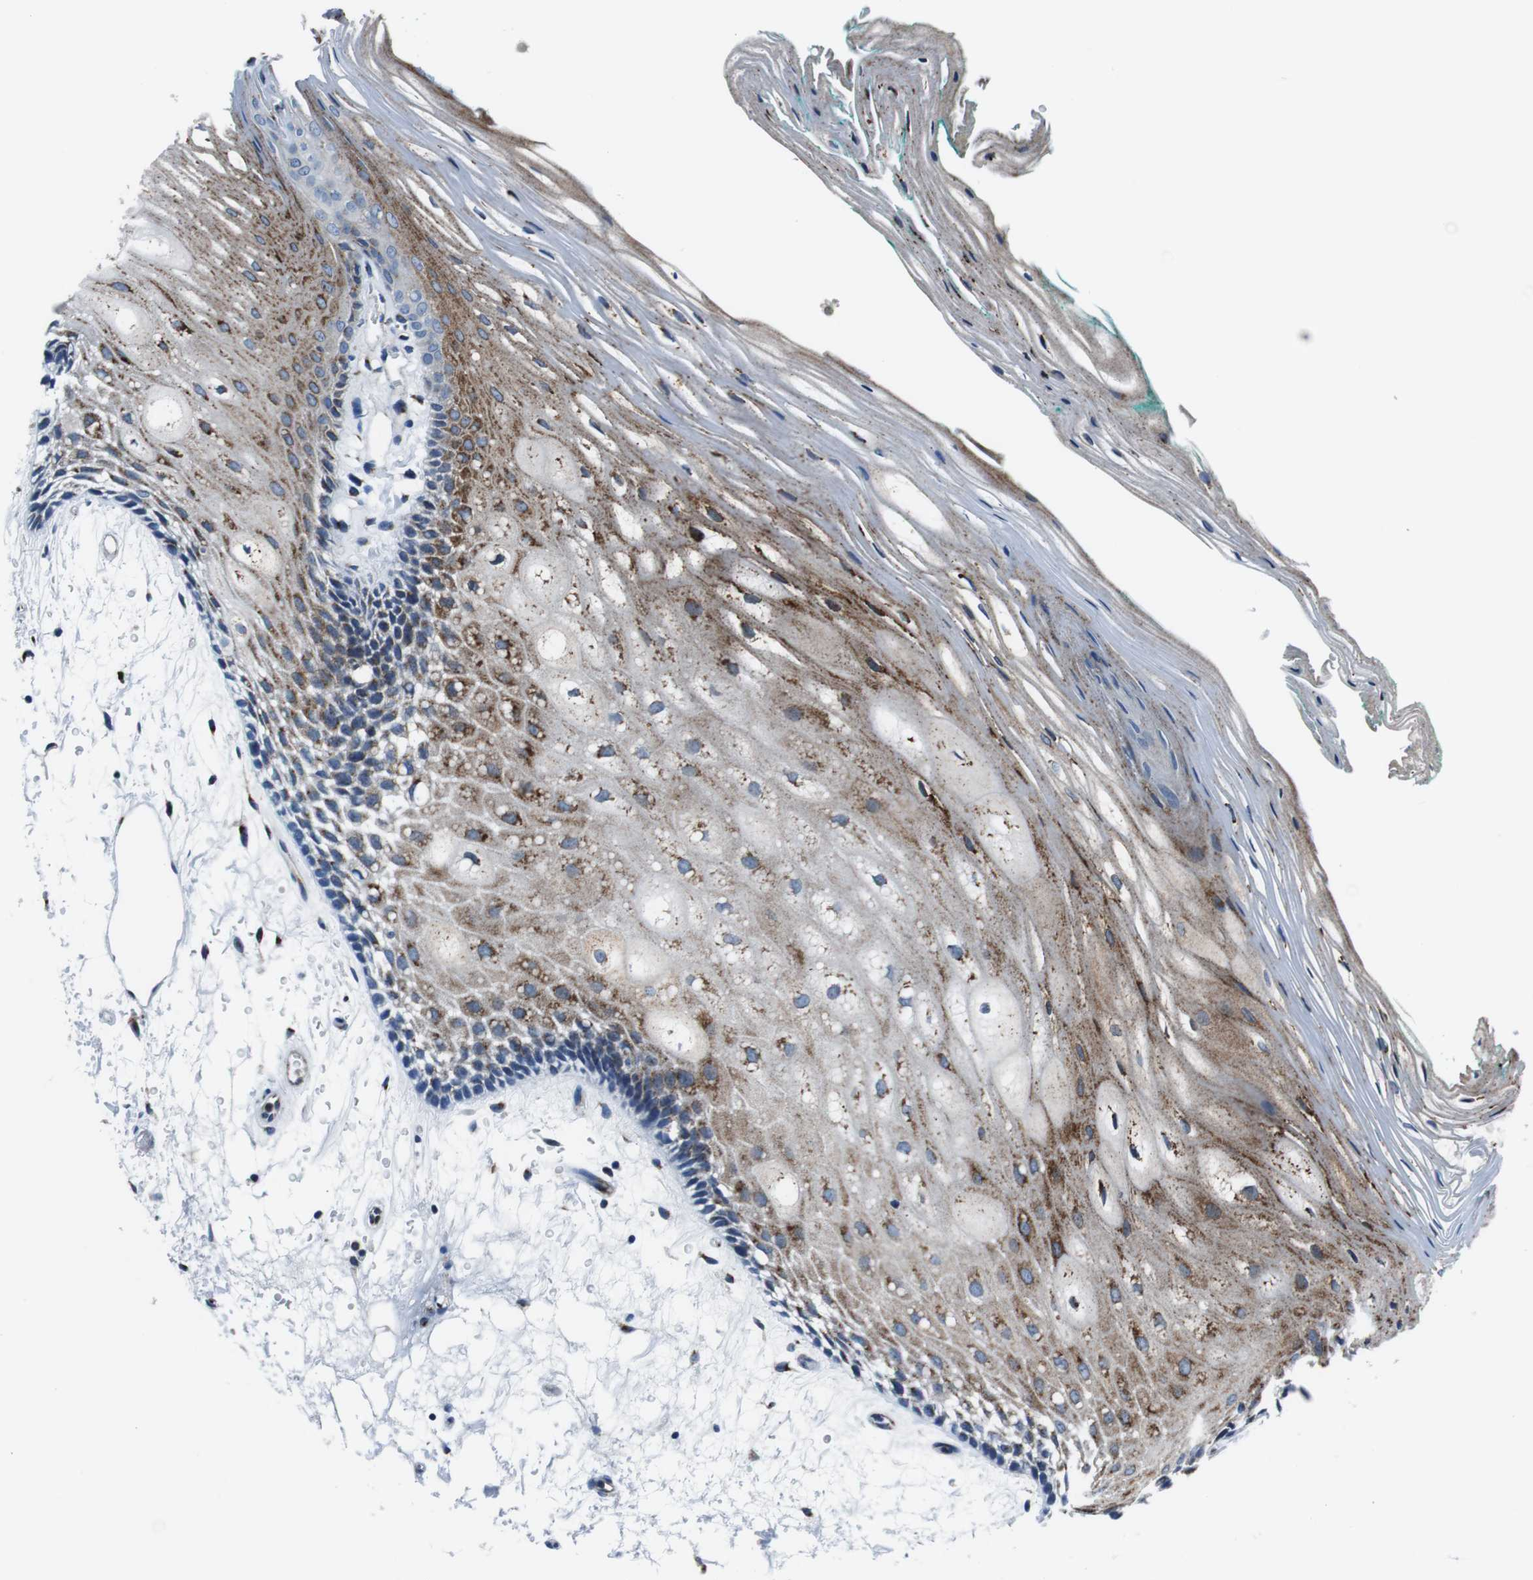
{"staining": {"intensity": "moderate", "quantity": ">75%", "location": "cytoplasmic/membranous"}, "tissue": "oral mucosa", "cell_type": "Squamous epithelial cells", "image_type": "normal", "snomed": [{"axis": "morphology", "description": "Normal tissue, NOS"}, {"axis": "topography", "description": "Skeletal muscle"}, {"axis": "topography", "description": "Oral tissue"}, {"axis": "topography", "description": "Peripheral nerve tissue"}], "caption": "Immunohistochemical staining of benign human oral mucosa displays moderate cytoplasmic/membranous protein staining in approximately >75% of squamous epithelial cells. (IHC, brightfield microscopy, high magnification).", "gene": "NUCB2", "patient": {"sex": "female", "age": 84}}